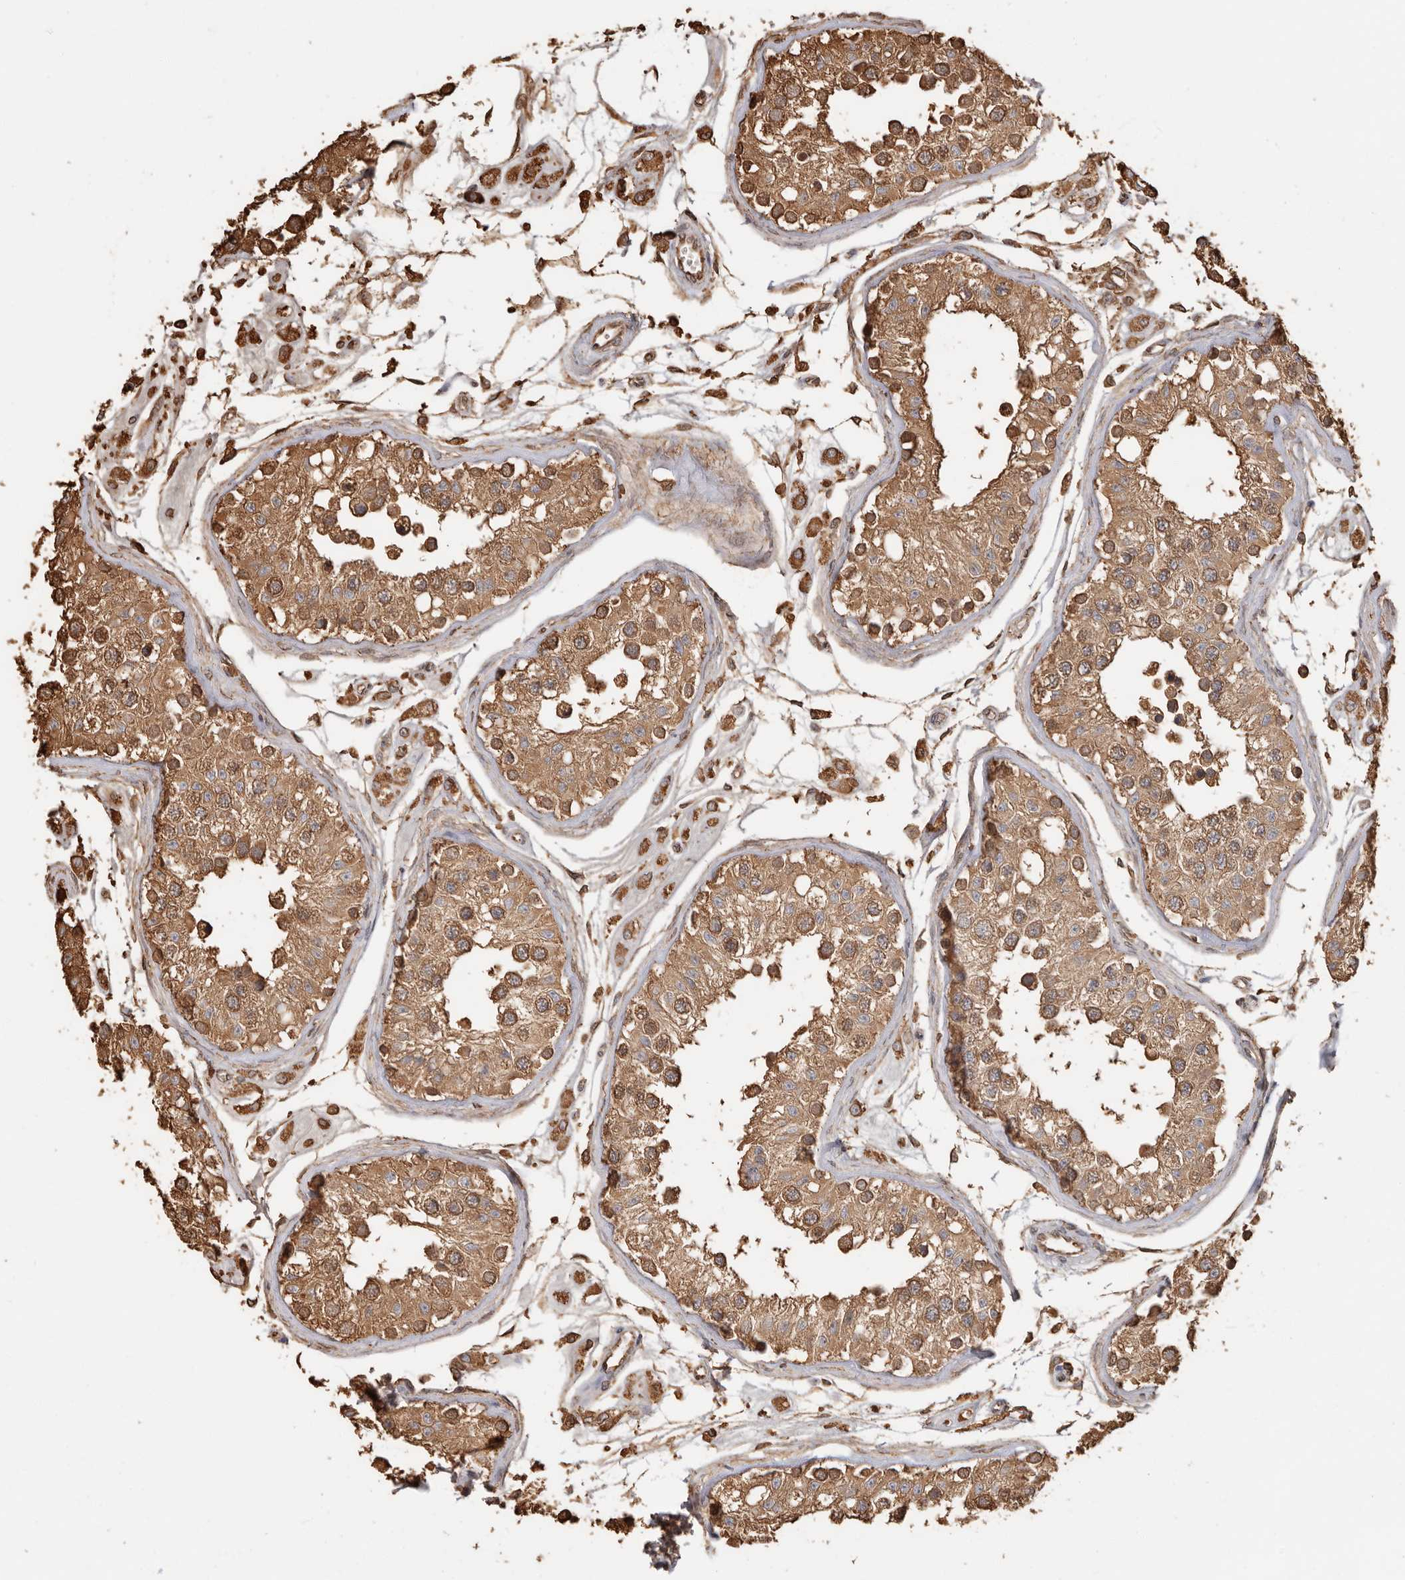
{"staining": {"intensity": "moderate", "quantity": ">75%", "location": "cytoplasmic/membranous"}, "tissue": "testis", "cell_type": "Cells in seminiferous ducts", "image_type": "normal", "snomed": [{"axis": "morphology", "description": "Normal tissue, NOS"}, {"axis": "morphology", "description": "Adenocarcinoma, metastatic, NOS"}, {"axis": "topography", "description": "Testis"}], "caption": "DAB immunohistochemical staining of unremarkable human testis reveals moderate cytoplasmic/membranous protein staining in approximately >75% of cells in seminiferous ducts.", "gene": "ARHGEF10L", "patient": {"sex": "male", "age": 26}}